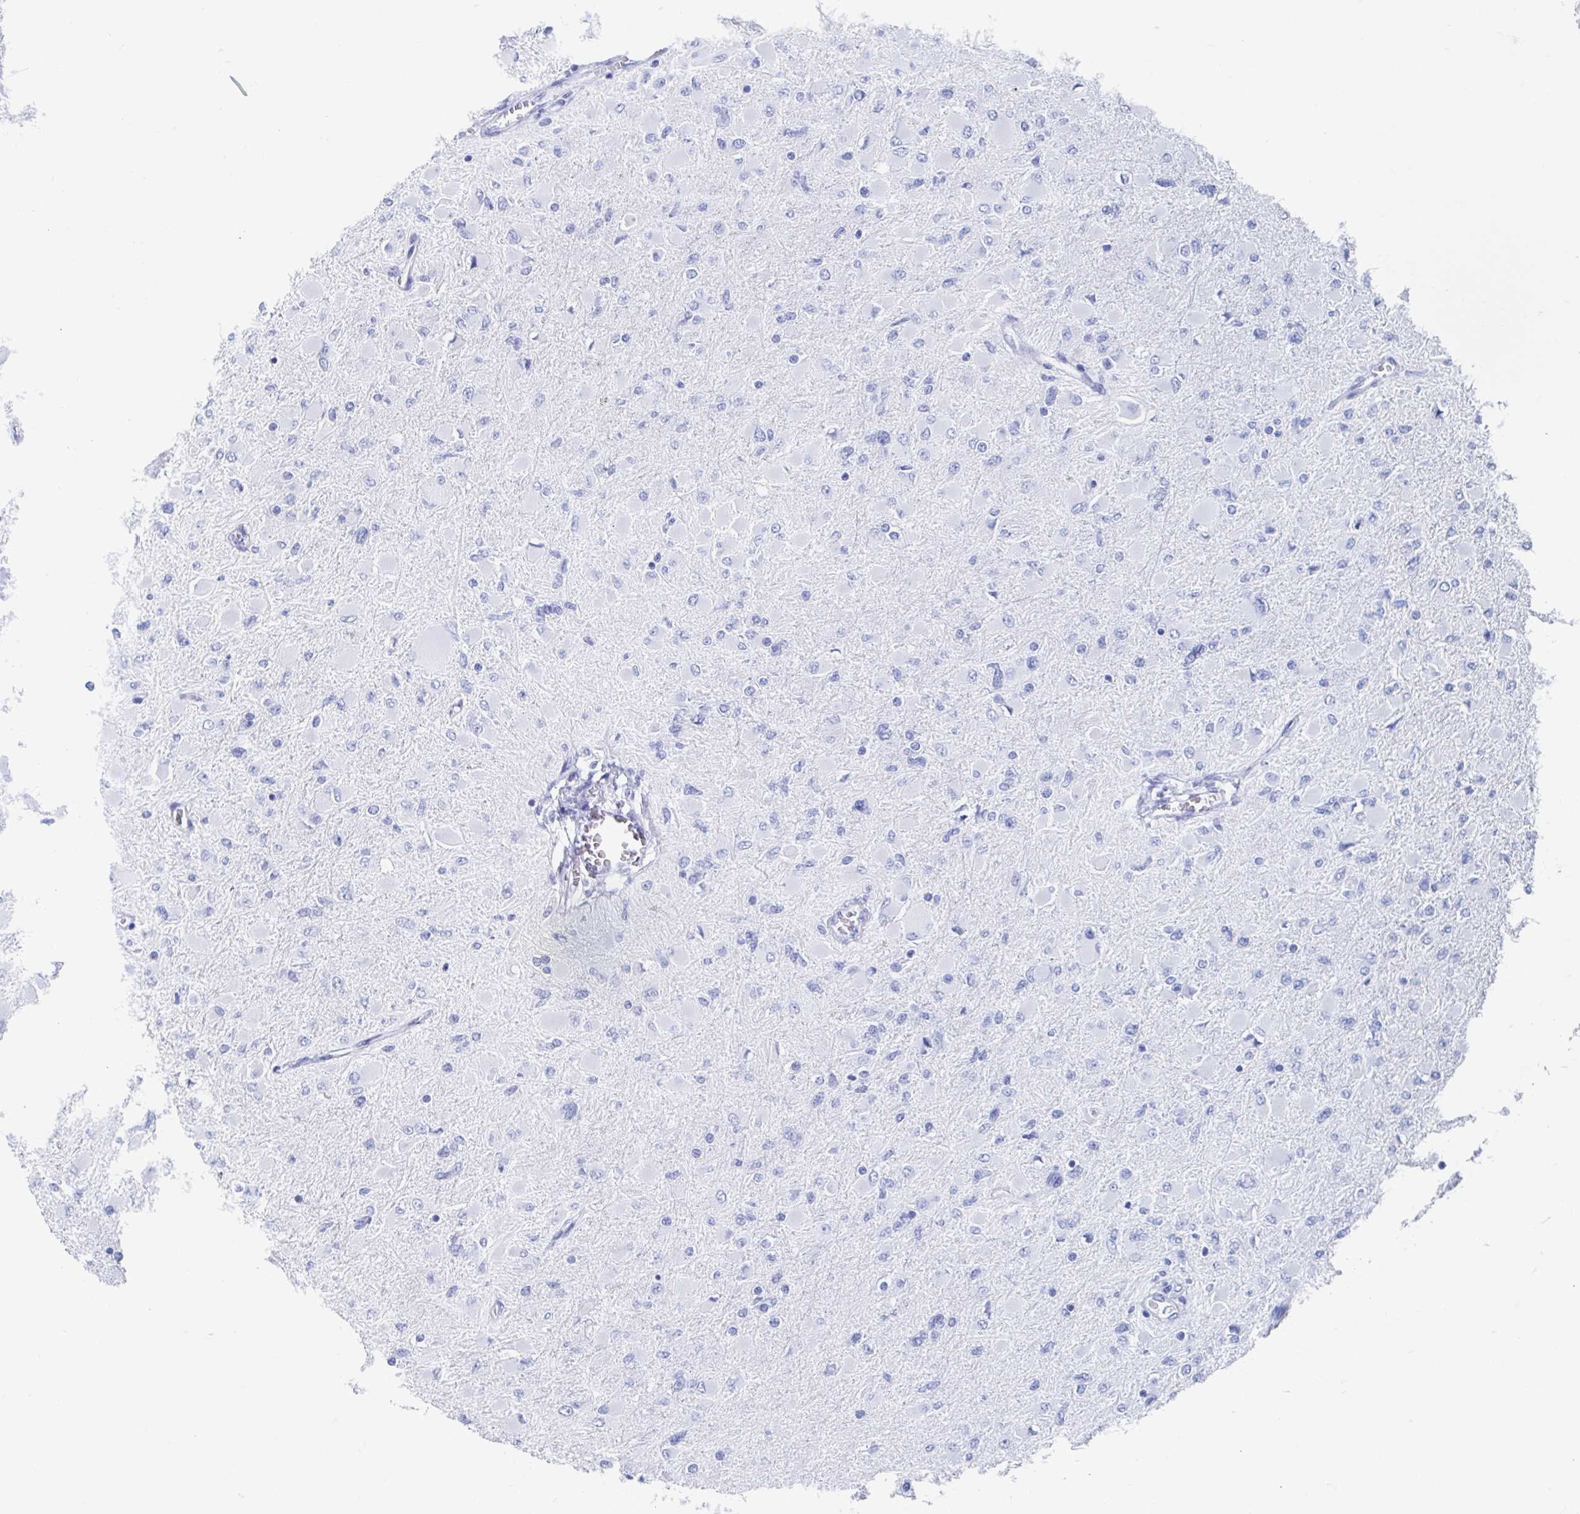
{"staining": {"intensity": "negative", "quantity": "none", "location": "none"}, "tissue": "glioma", "cell_type": "Tumor cells", "image_type": "cancer", "snomed": [{"axis": "morphology", "description": "Glioma, malignant, High grade"}, {"axis": "topography", "description": "Cerebral cortex"}], "caption": "The photomicrograph reveals no staining of tumor cells in glioma. (Stains: DAB IHC with hematoxylin counter stain, Microscopy: brightfield microscopy at high magnification).", "gene": "HDGFL1", "patient": {"sex": "female", "age": 36}}